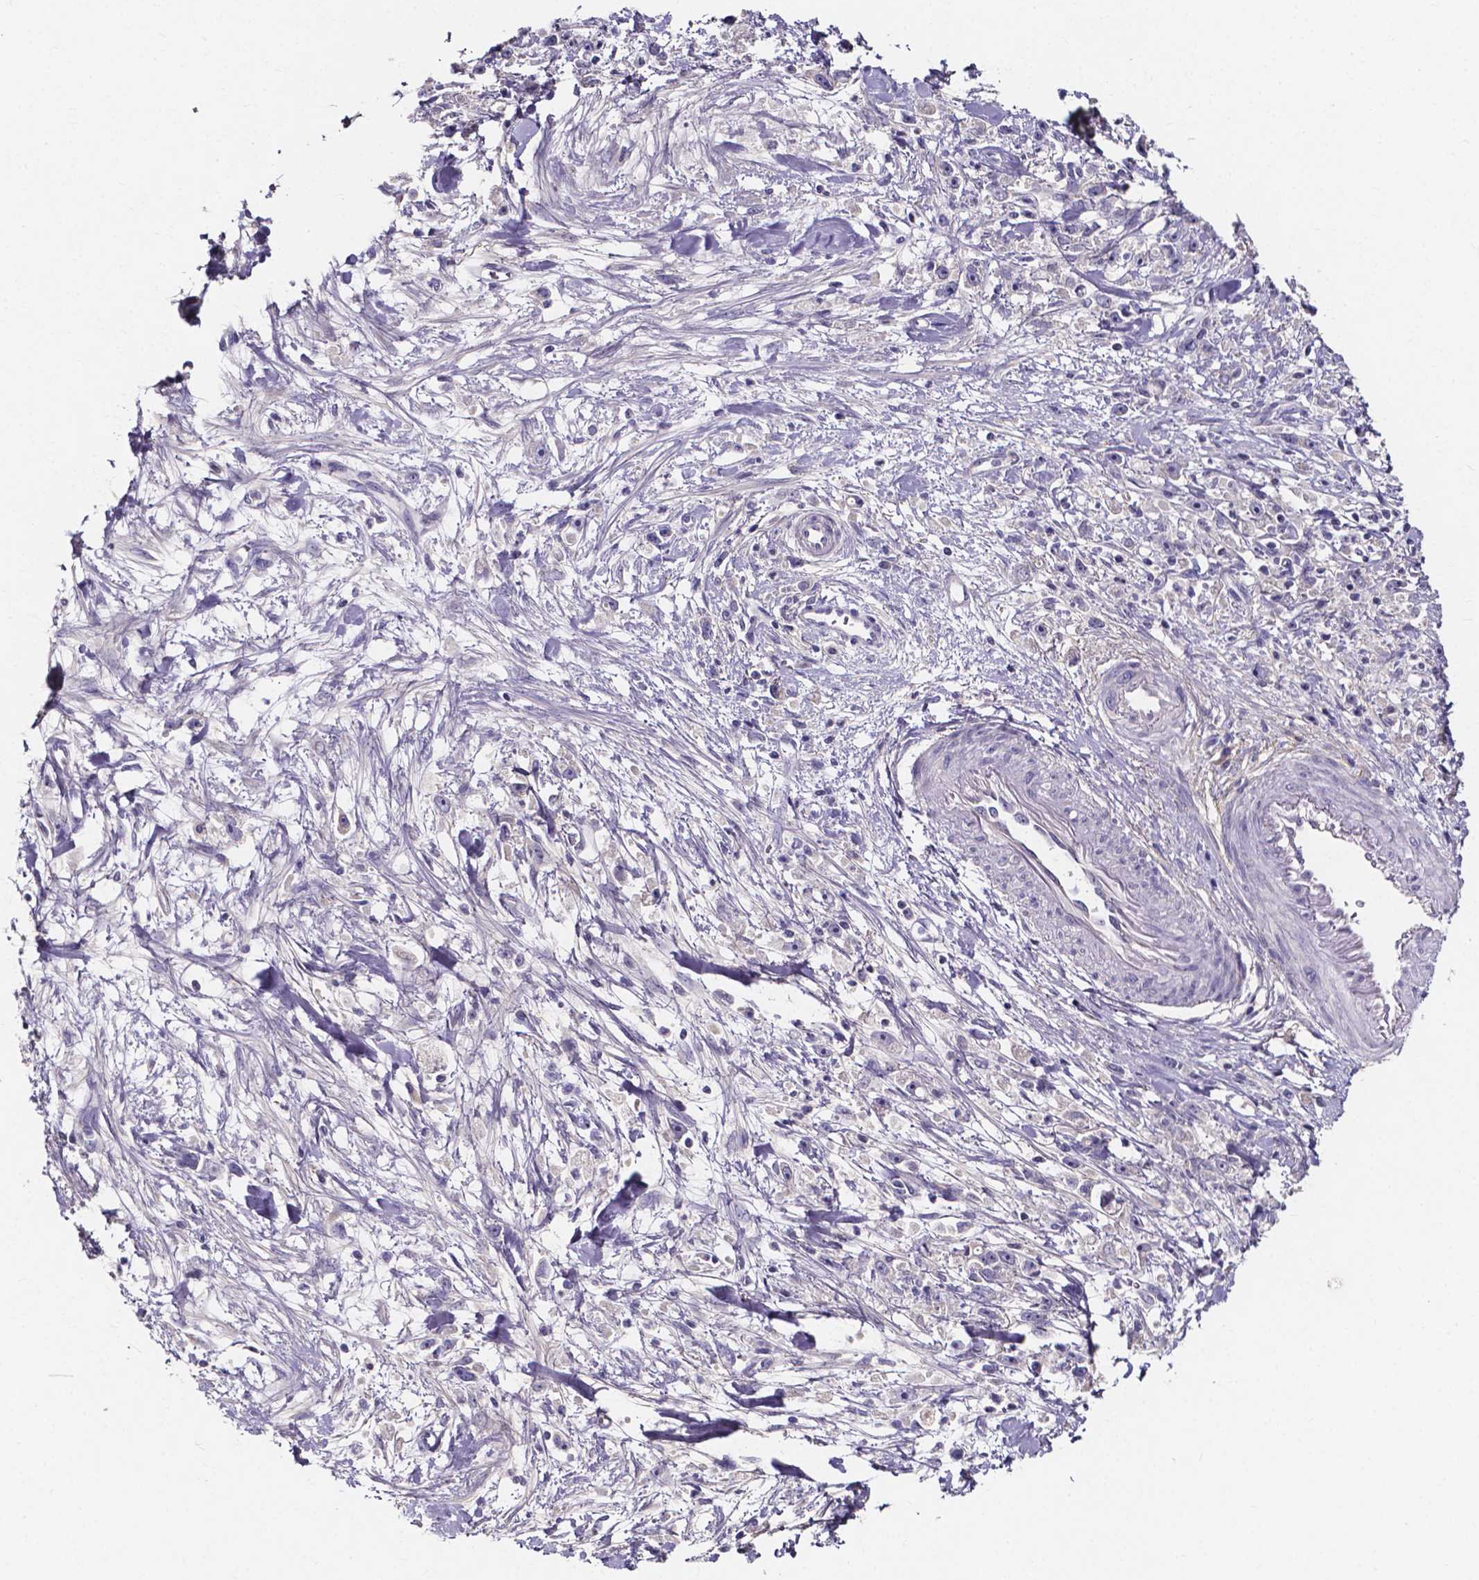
{"staining": {"intensity": "negative", "quantity": "none", "location": "none"}, "tissue": "stomach cancer", "cell_type": "Tumor cells", "image_type": "cancer", "snomed": [{"axis": "morphology", "description": "Adenocarcinoma, NOS"}, {"axis": "topography", "description": "Stomach"}], "caption": "High magnification brightfield microscopy of stomach cancer stained with DAB (3,3'-diaminobenzidine) (brown) and counterstained with hematoxylin (blue): tumor cells show no significant positivity.", "gene": "SPOCD1", "patient": {"sex": "female", "age": 59}}